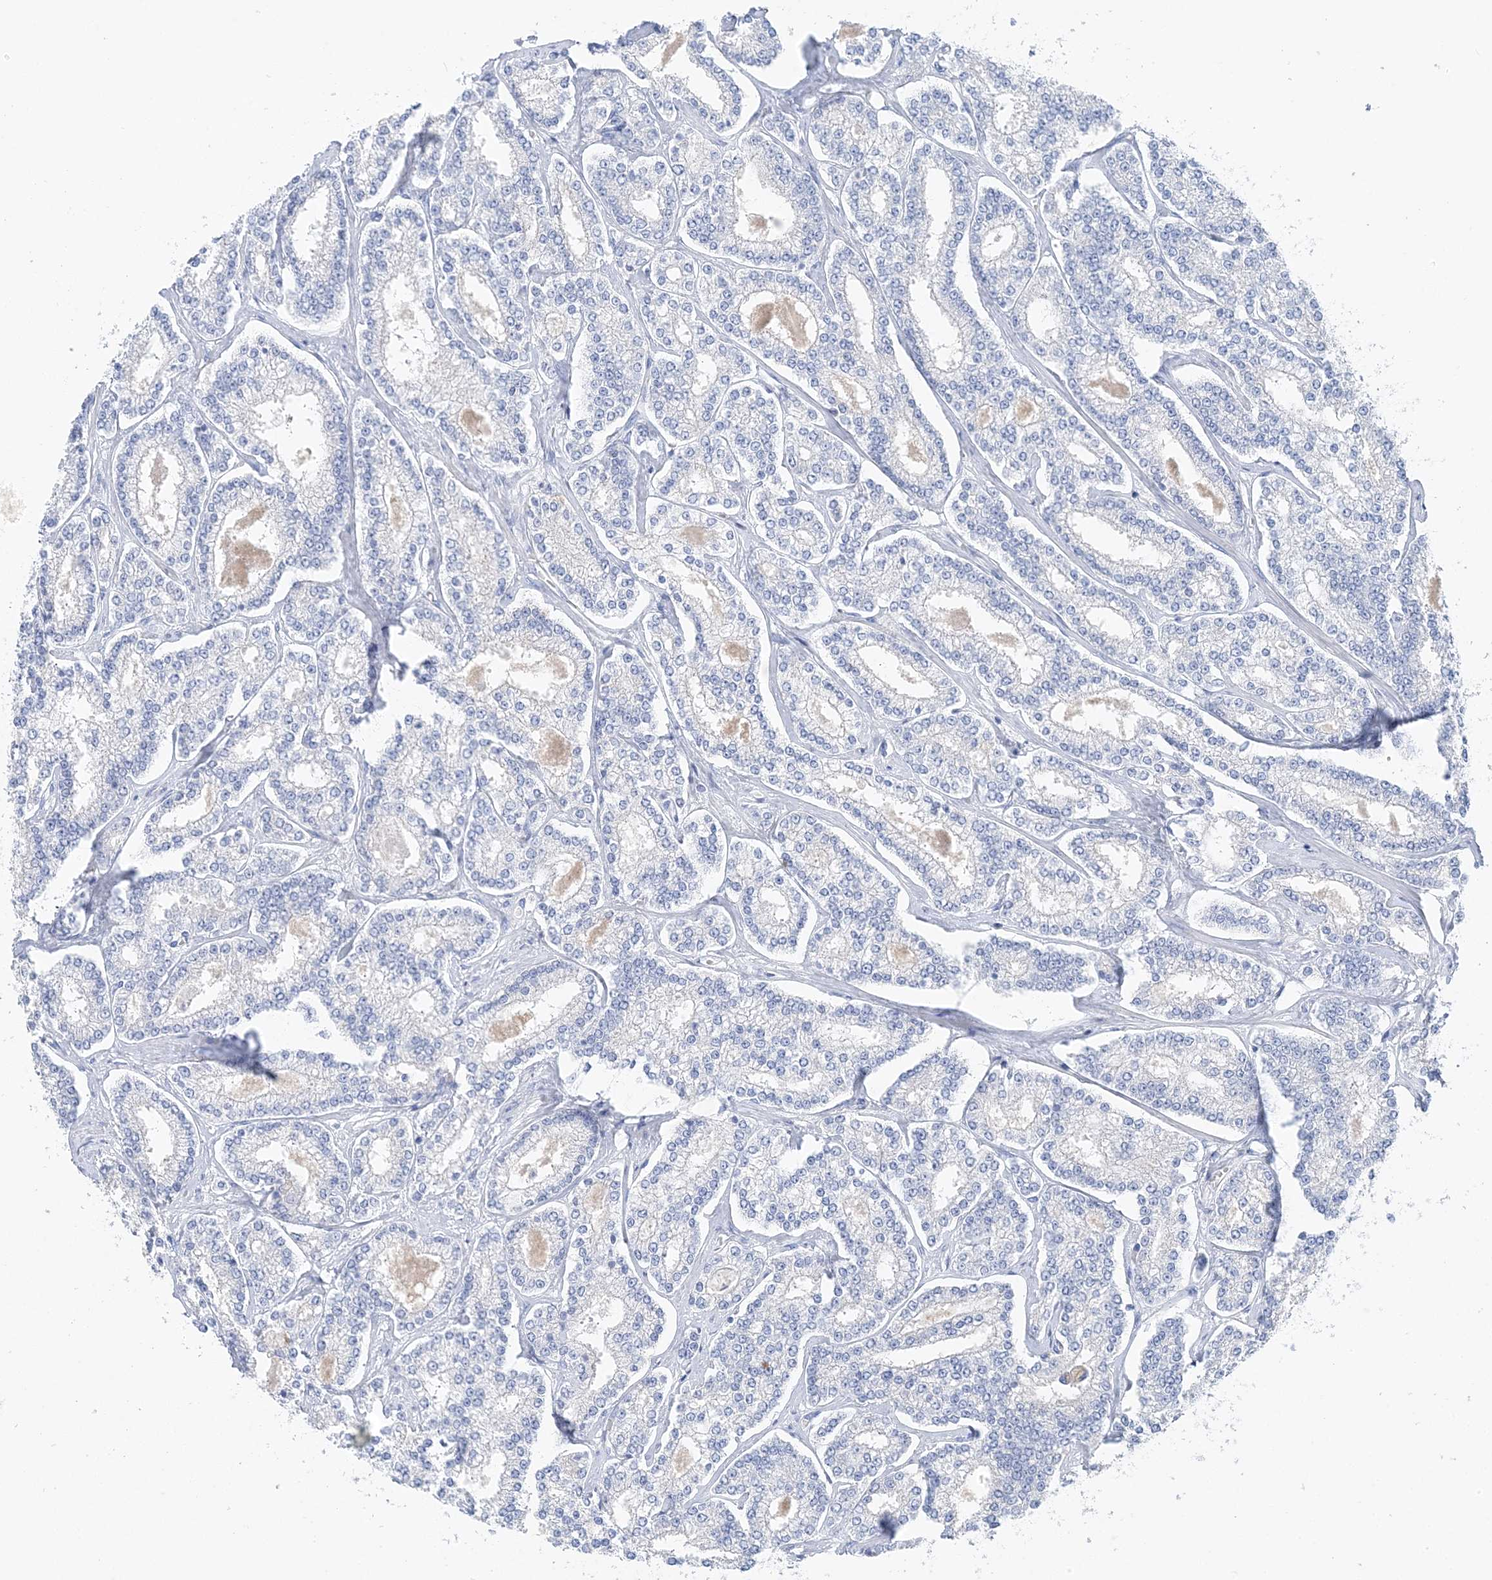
{"staining": {"intensity": "negative", "quantity": "none", "location": "none"}, "tissue": "prostate cancer", "cell_type": "Tumor cells", "image_type": "cancer", "snomed": [{"axis": "morphology", "description": "Normal tissue, NOS"}, {"axis": "morphology", "description": "Adenocarcinoma, High grade"}, {"axis": "topography", "description": "Prostate"}], "caption": "DAB (3,3'-diaminobenzidine) immunohistochemical staining of human prostate cancer shows no significant positivity in tumor cells.", "gene": "HMGCS1", "patient": {"sex": "male", "age": 83}}